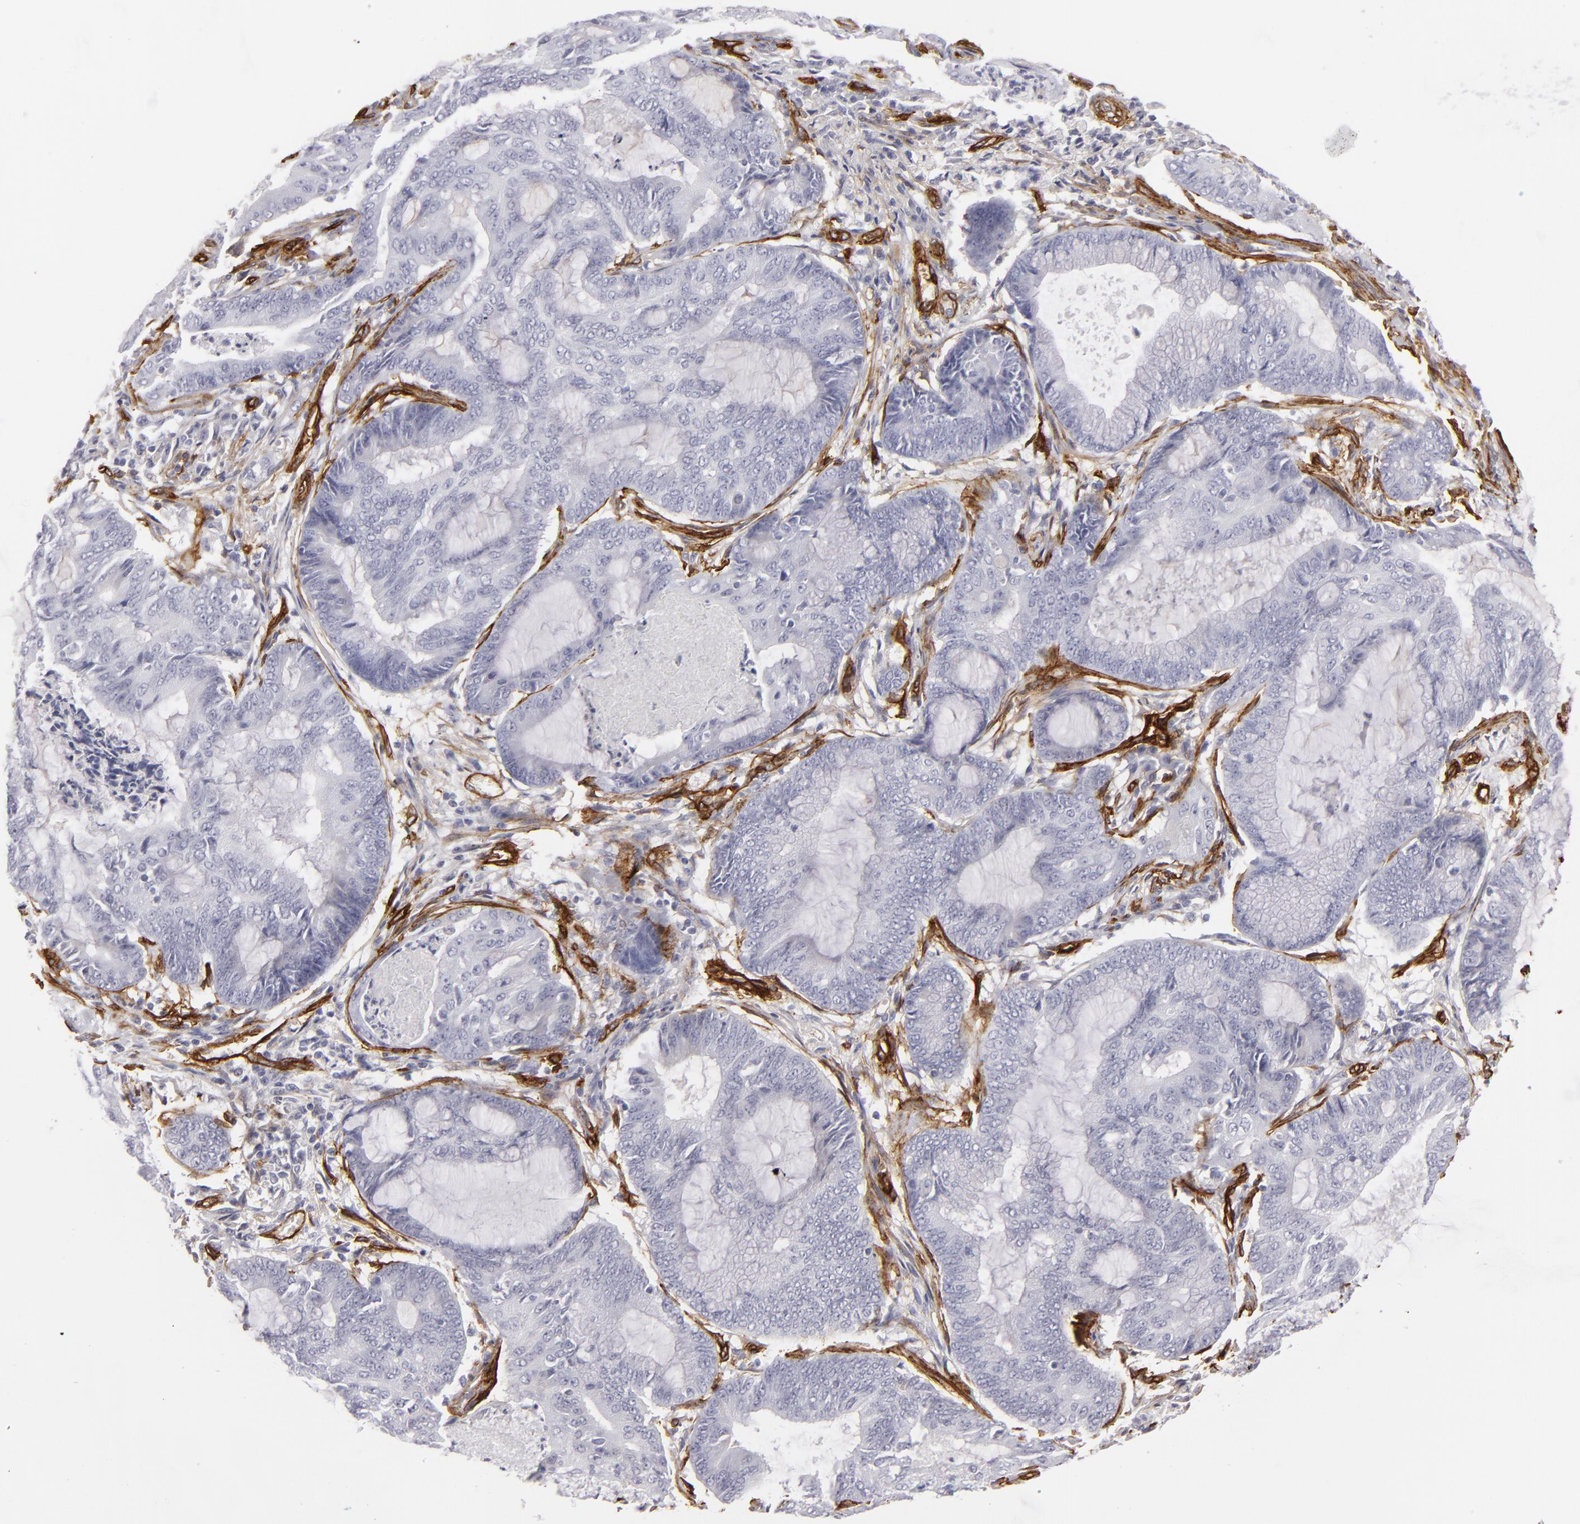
{"staining": {"intensity": "negative", "quantity": "none", "location": "none"}, "tissue": "endometrial cancer", "cell_type": "Tumor cells", "image_type": "cancer", "snomed": [{"axis": "morphology", "description": "Adenocarcinoma, NOS"}, {"axis": "topography", "description": "Endometrium"}], "caption": "IHC photomicrograph of adenocarcinoma (endometrial) stained for a protein (brown), which displays no staining in tumor cells. The staining is performed using DAB (3,3'-diaminobenzidine) brown chromogen with nuclei counter-stained in using hematoxylin.", "gene": "MCAM", "patient": {"sex": "female", "age": 63}}